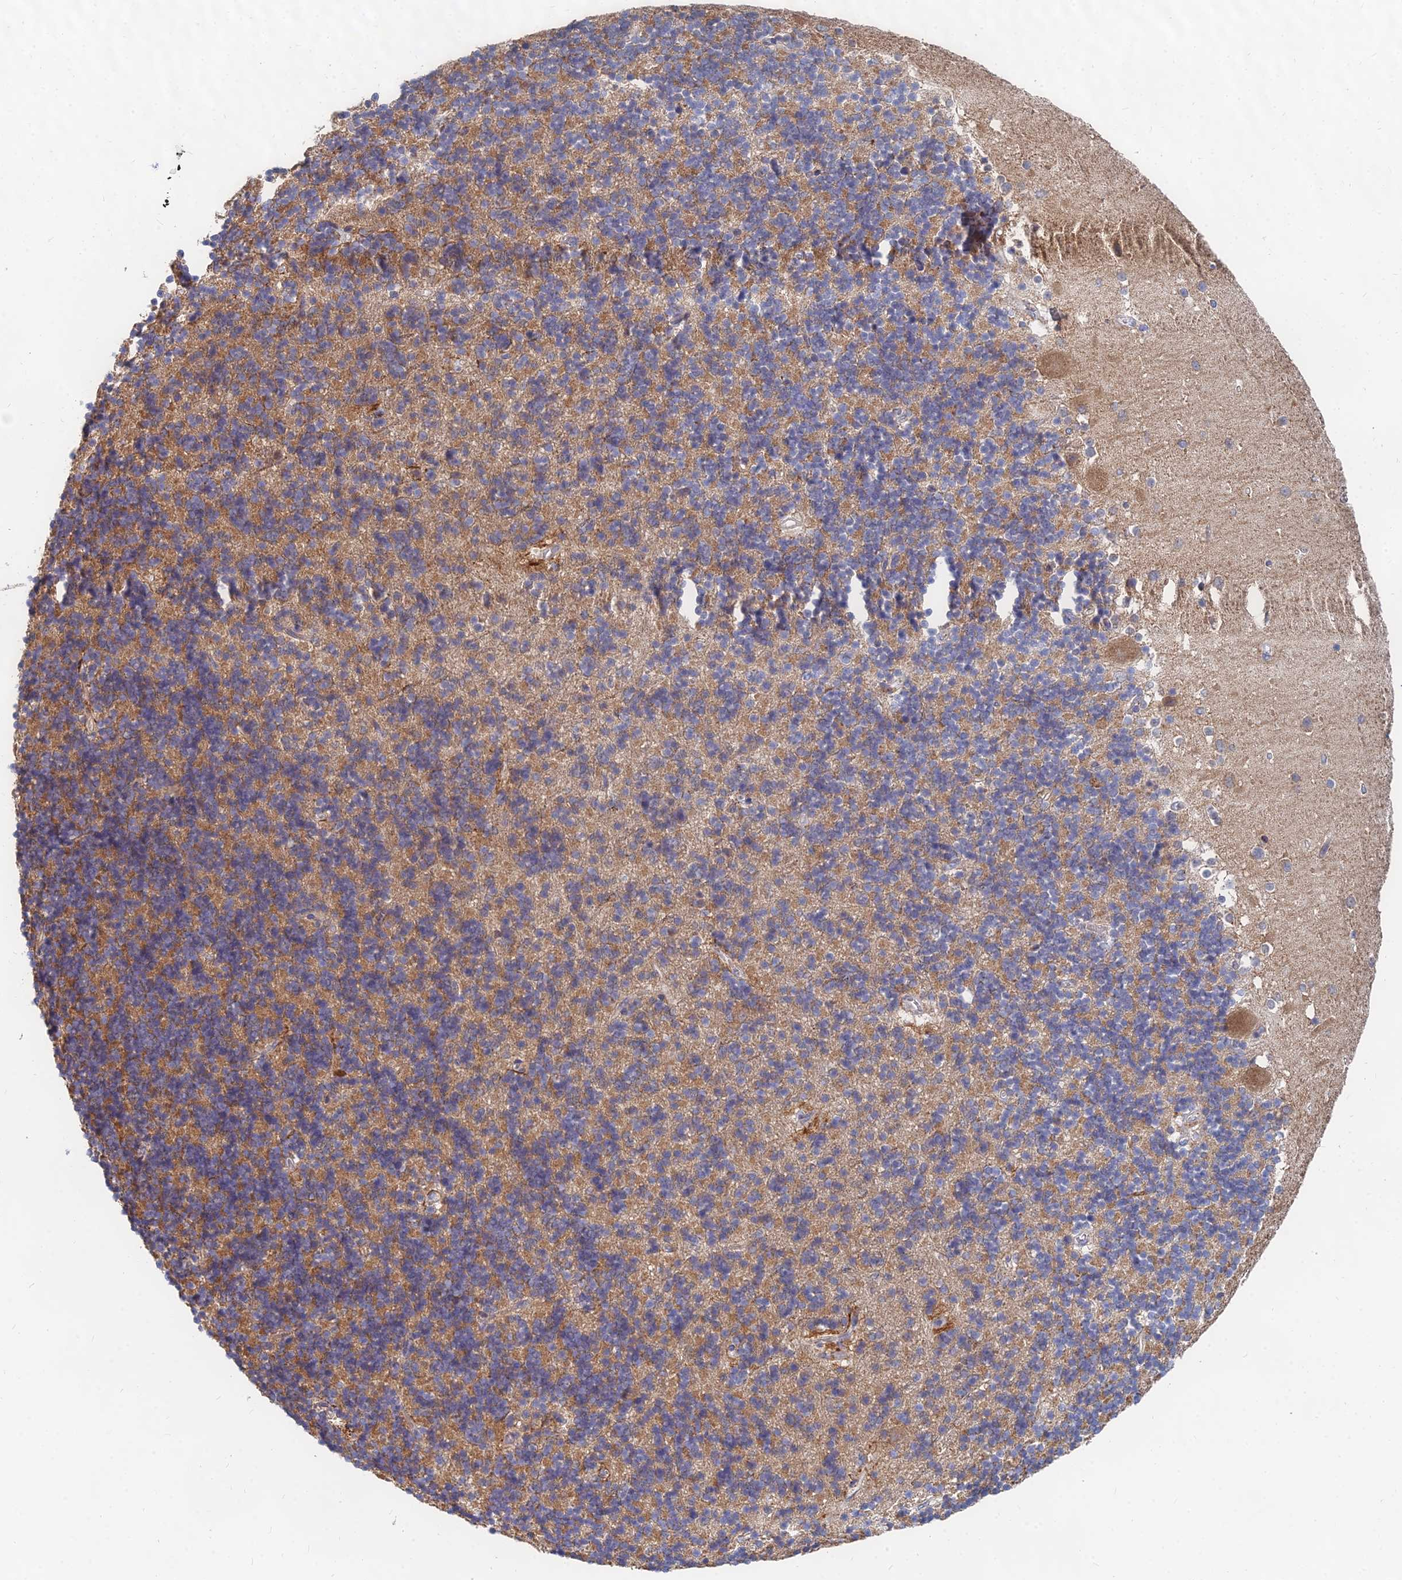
{"staining": {"intensity": "moderate", "quantity": "25%-75%", "location": "cytoplasmic/membranous"}, "tissue": "cerebellum", "cell_type": "Cells in granular layer", "image_type": "normal", "snomed": [{"axis": "morphology", "description": "Normal tissue, NOS"}, {"axis": "topography", "description": "Cerebellum"}], "caption": "Immunohistochemistry (IHC) (DAB (3,3'-diaminobenzidine)) staining of normal cerebellum demonstrates moderate cytoplasmic/membranous protein staining in about 25%-75% of cells in granular layer.", "gene": "CCZ1B", "patient": {"sex": "male", "age": 54}}